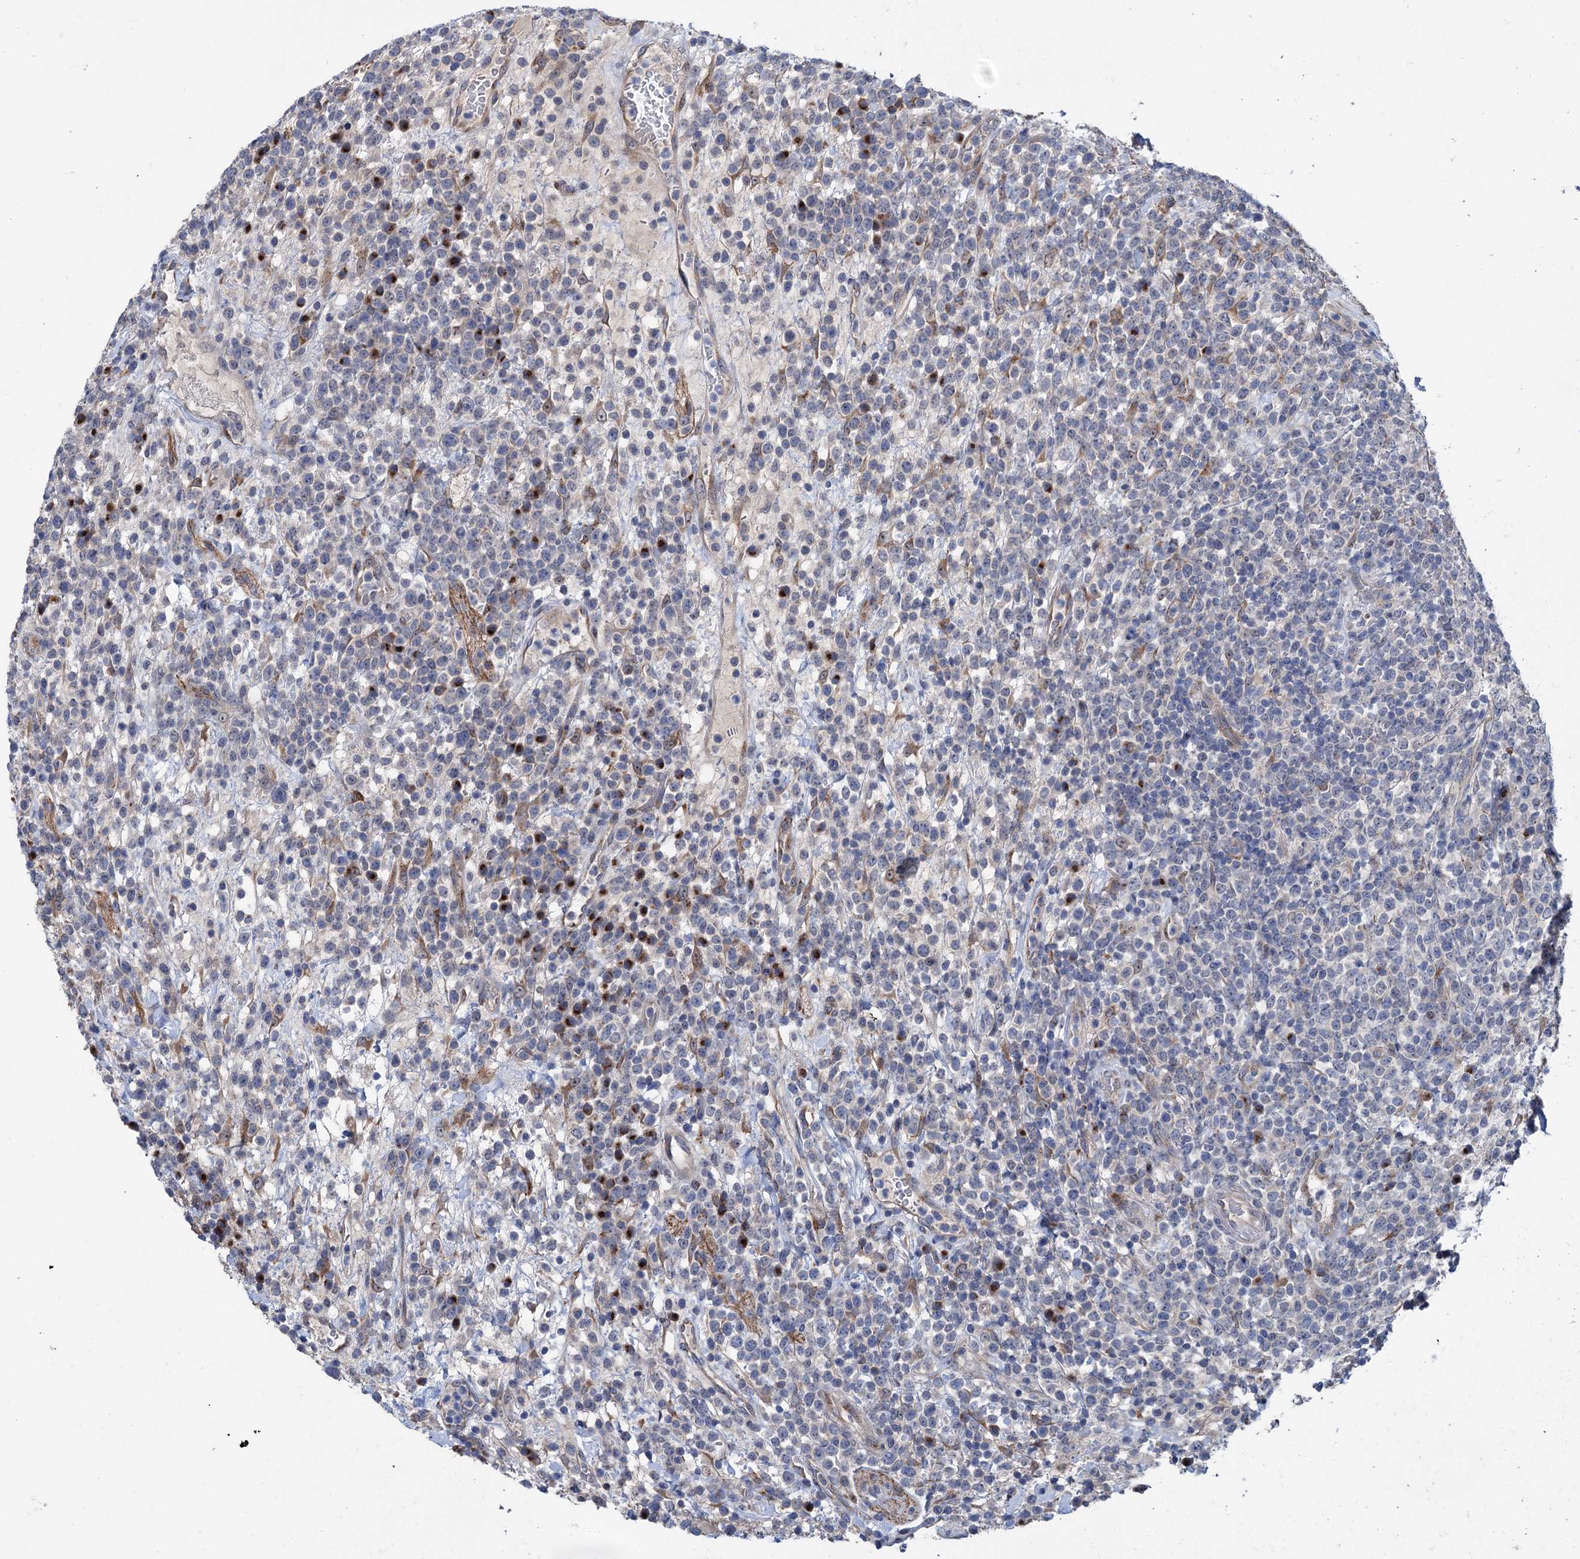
{"staining": {"intensity": "negative", "quantity": "none", "location": "none"}, "tissue": "lymphoma", "cell_type": "Tumor cells", "image_type": "cancer", "snomed": [{"axis": "morphology", "description": "Malignant lymphoma, non-Hodgkin's type, High grade"}, {"axis": "topography", "description": "Colon"}], "caption": "Immunohistochemical staining of malignant lymphoma, non-Hodgkin's type (high-grade) exhibits no significant positivity in tumor cells.", "gene": "EYA4", "patient": {"sex": "female", "age": 53}}